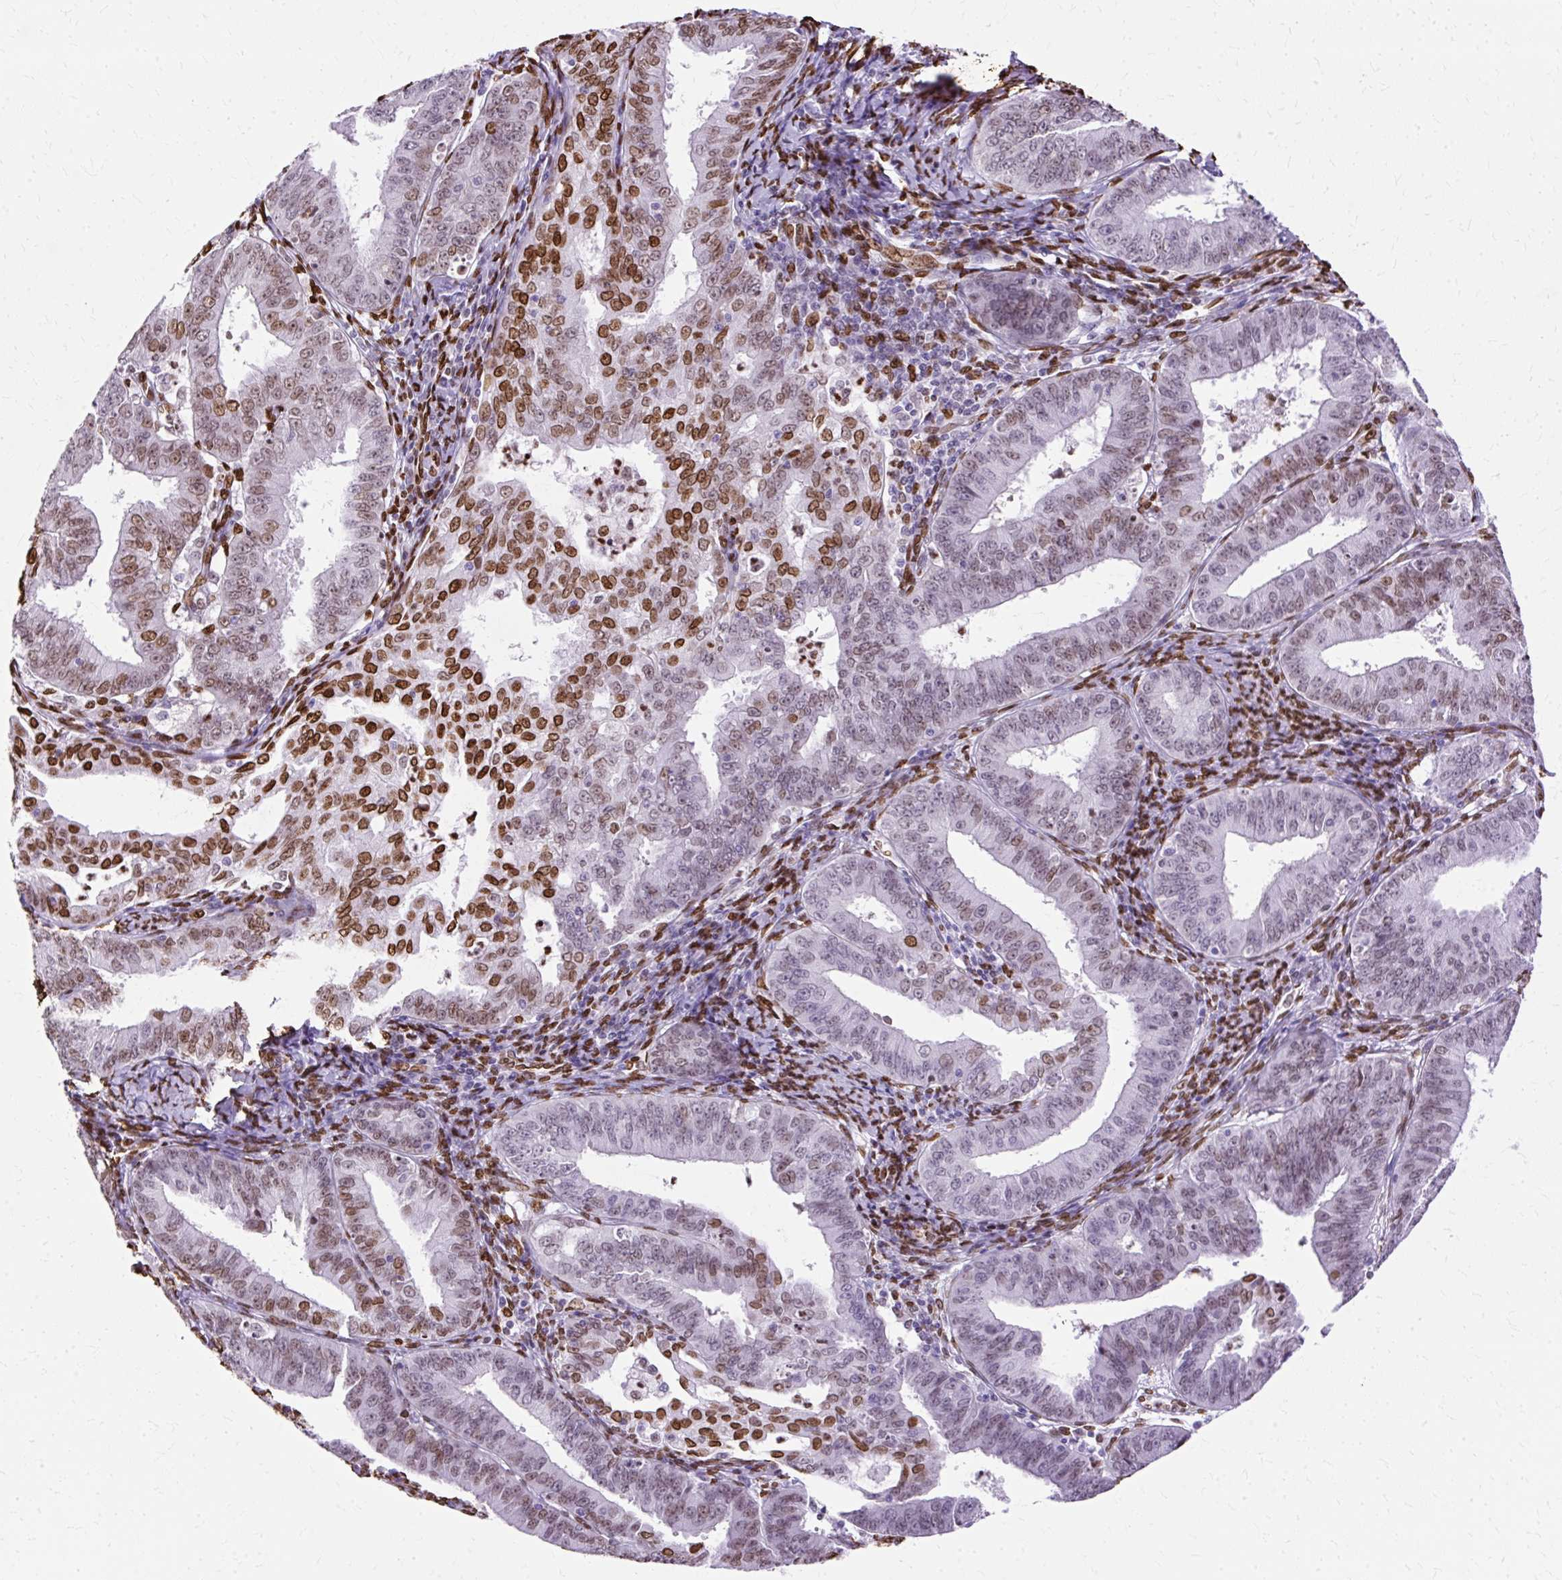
{"staining": {"intensity": "moderate", "quantity": "25%-75%", "location": "nuclear"}, "tissue": "endometrial cancer", "cell_type": "Tumor cells", "image_type": "cancer", "snomed": [{"axis": "morphology", "description": "Adenocarcinoma, NOS"}, {"axis": "topography", "description": "Endometrium"}], "caption": "Approximately 25%-75% of tumor cells in endometrial adenocarcinoma exhibit moderate nuclear protein positivity as visualized by brown immunohistochemical staining.", "gene": "TMEM184C", "patient": {"sex": "female", "age": 73}}